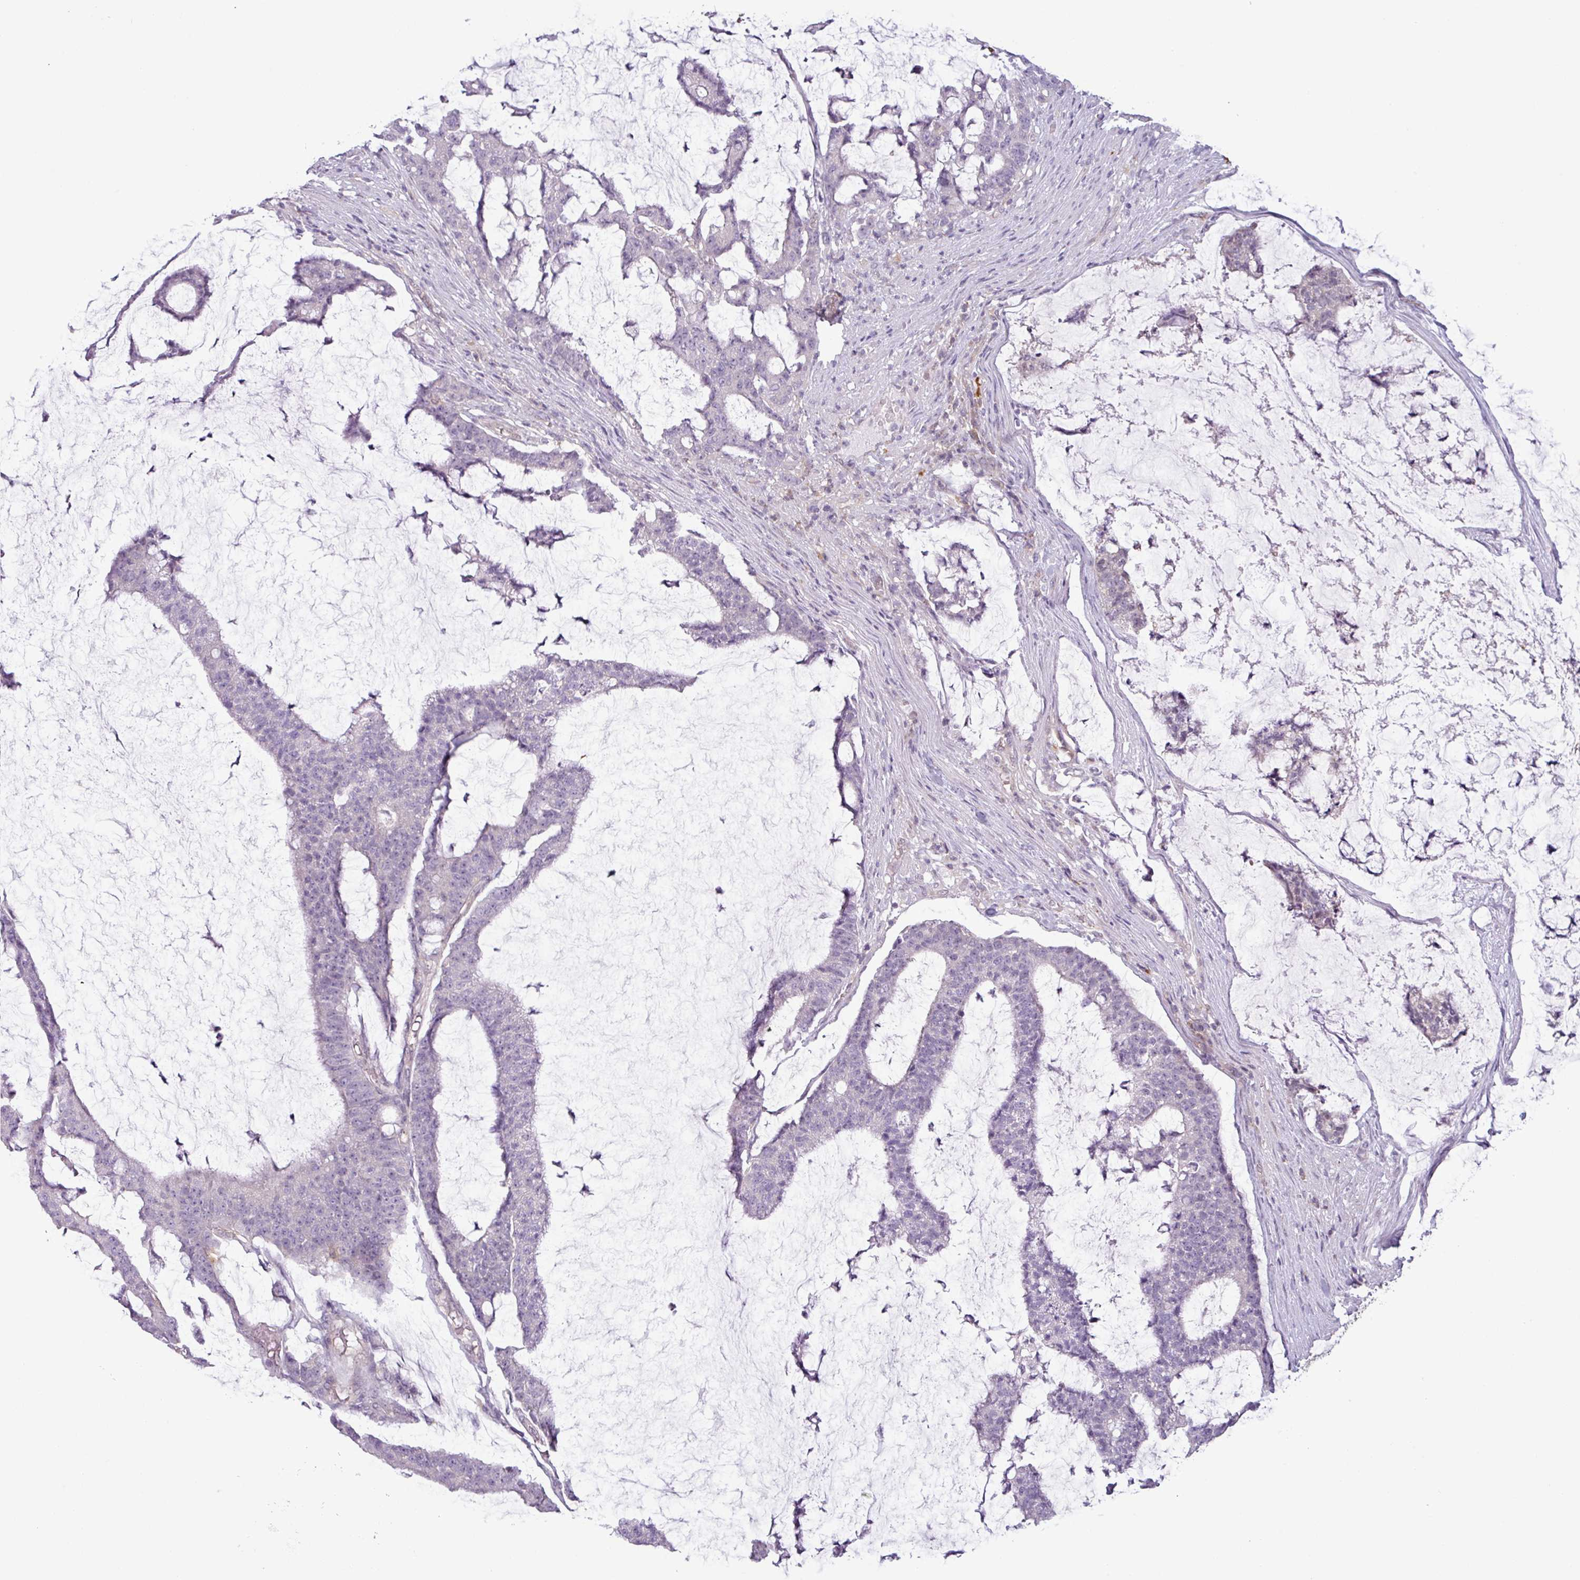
{"staining": {"intensity": "negative", "quantity": "none", "location": "none"}, "tissue": "colorectal cancer", "cell_type": "Tumor cells", "image_type": "cancer", "snomed": [{"axis": "morphology", "description": "Adenocarcinoma, NOS"}, {"axis": "topography", "description": "Colon"}], "caption": "Immunohistochemistry (IHC) histopathology image of human colorectal cancer (adenocarcinoma) stained for a protein (brown), which reveals no positivity in tumor cells.", "gene": "CCDC144A", "patient": {"sex": "female", "age": 84}}